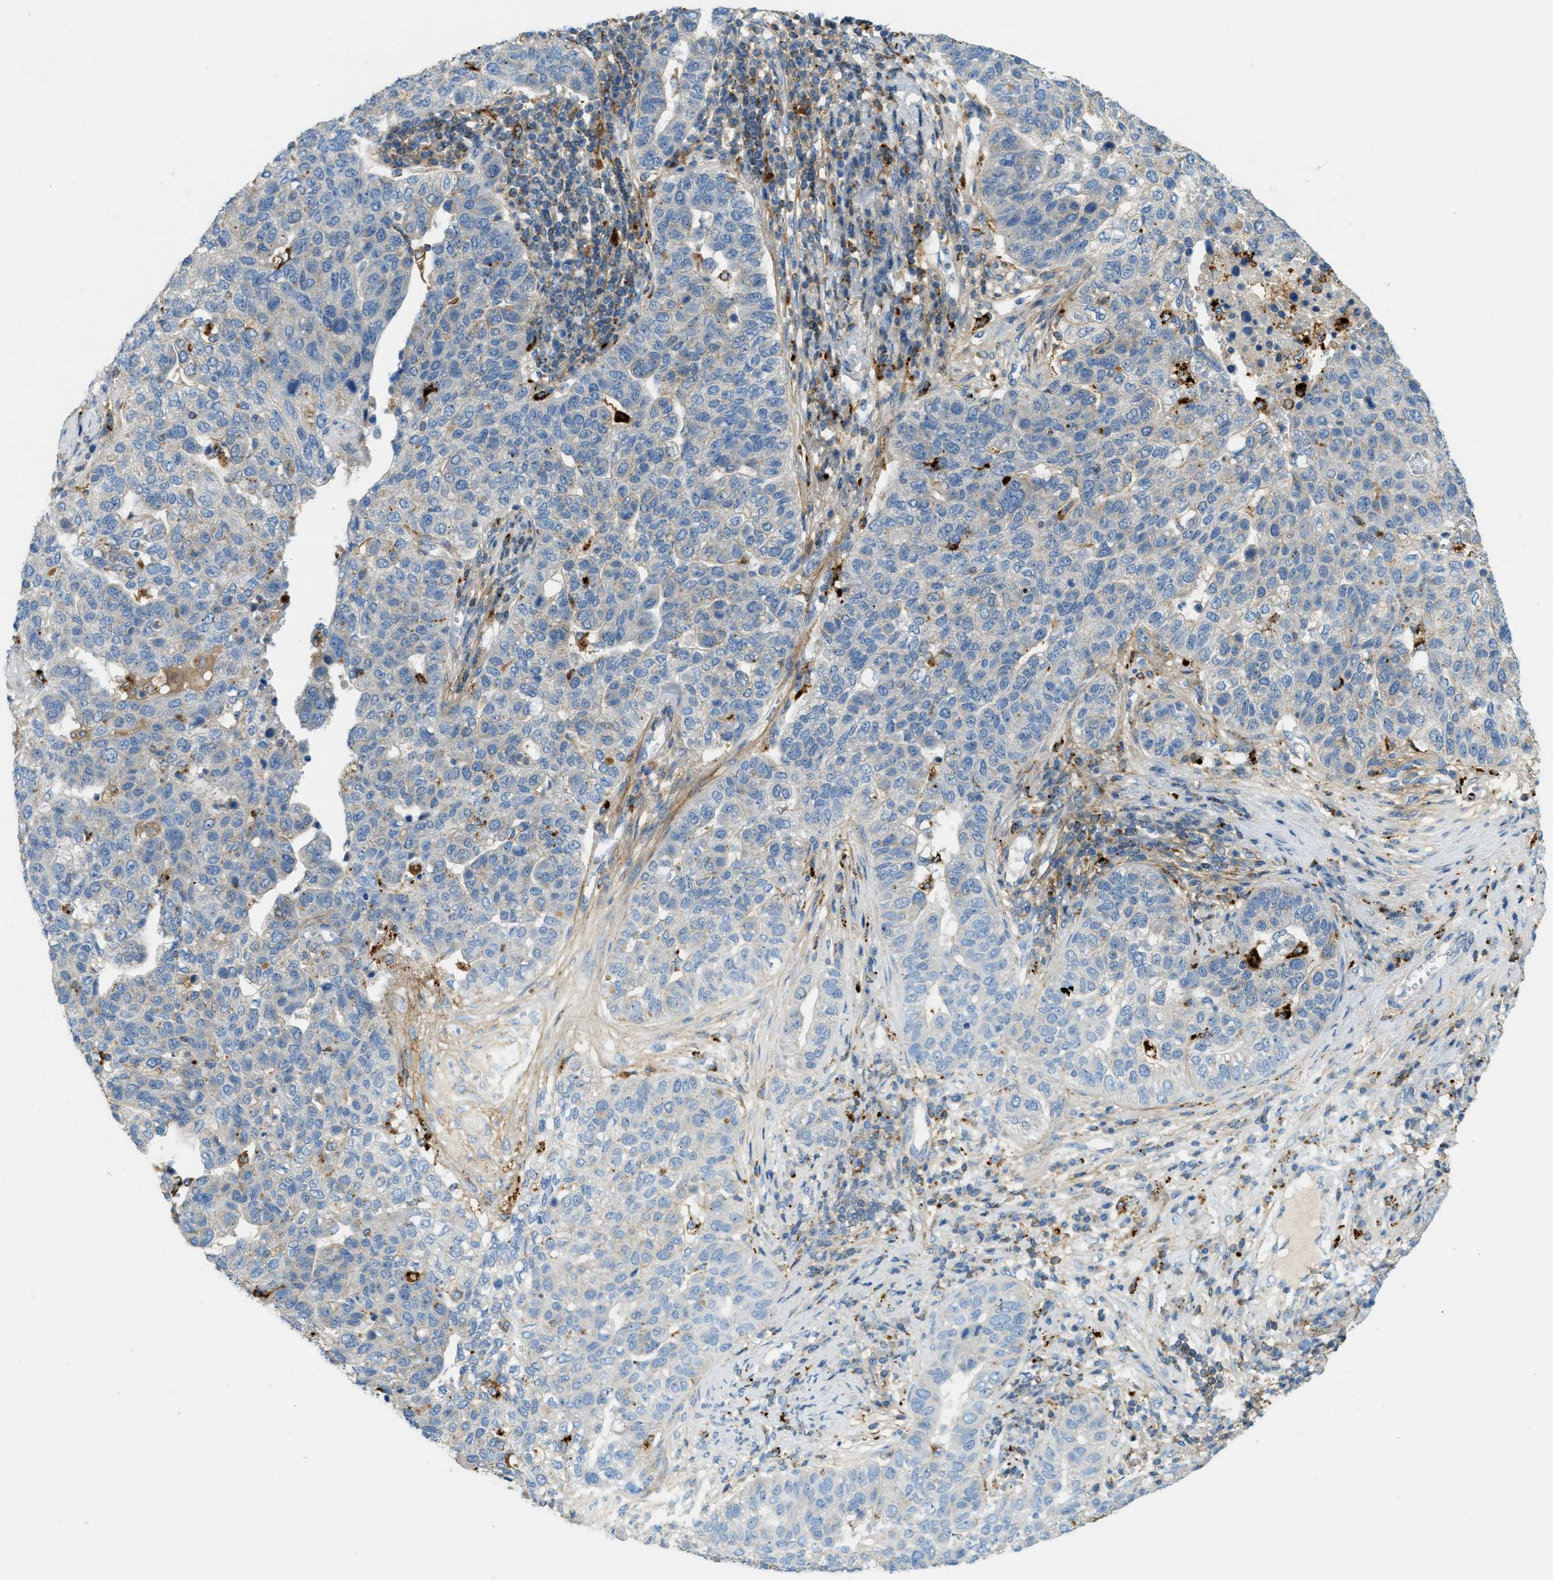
{"staining": {"intensity": "negative", "quantity": "none", "location": "none"}, "tissue": "pancreatic cancer", "cell_type": "Tumor cells", "image_type": "cancer", "snomed": [{"axis": "morphology", "description": "Adenocarcinoma, NOS"}, {"axis": "topography", "description": "Pancreas"}], "caption": "DAB (3,3'-diaminobenzidine) immunohistochemical staining of pancreatic cancer displays no significant staining in tumor cells. (DAB (3,3'-diaminobenzidine) IHC, high magnification).", "gene": "PLBD2", "patient": {"sex": "female", "age": 61}}